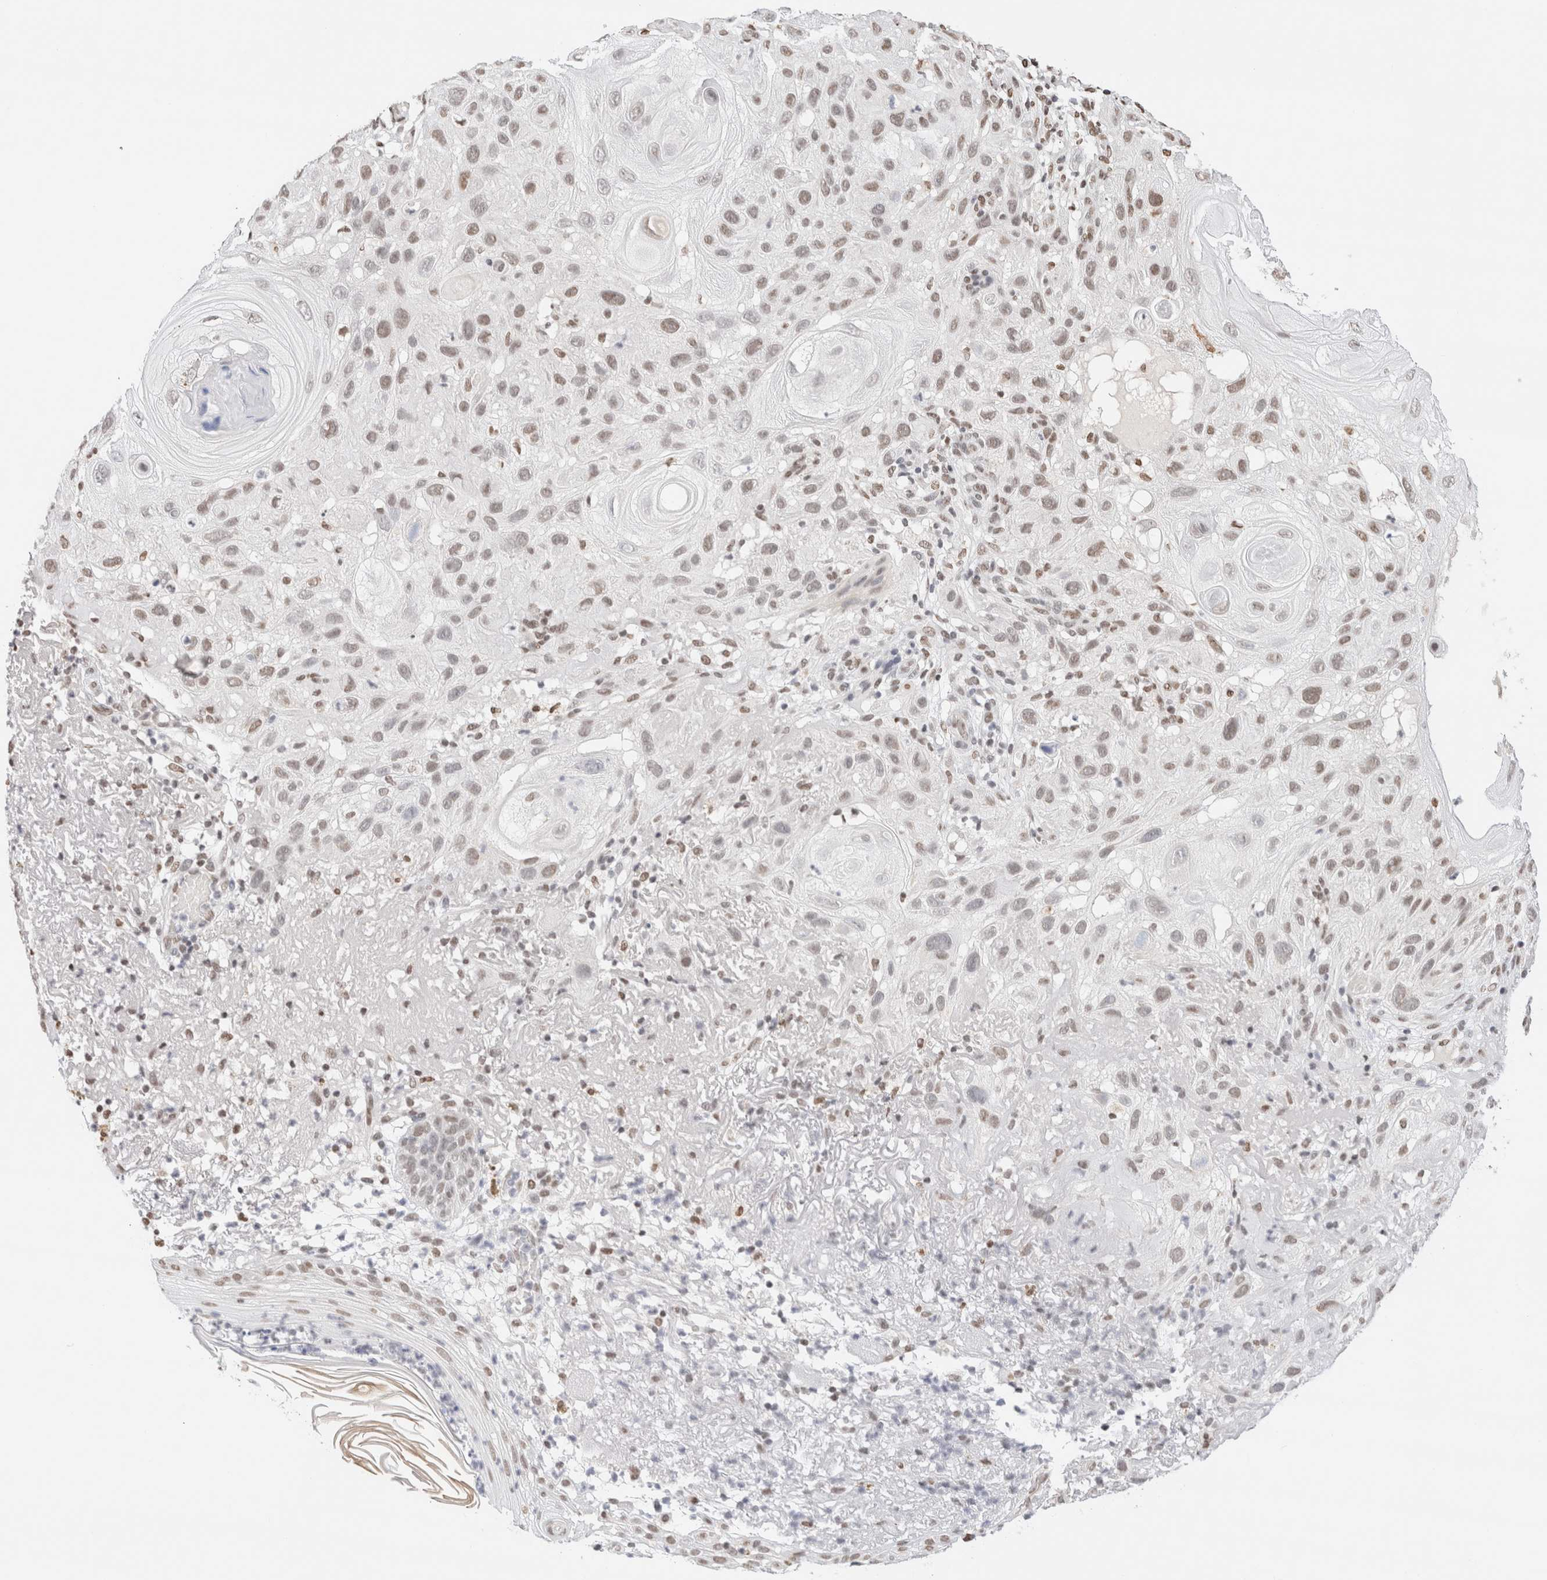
{"staining": {"intensity": "weak", "quantity": ">75%", "location": "nuclear"}, "tissue": "skin cancer", "cell_type": "Tumor cells", "image_type": "cancer", "snomed": [{"axis": "morphology", "description": "Squamous cell carcinoma, NOS"}, {"axis": "topography", "description": "Skin"}], "caption": "Human skin cancer stained with a brown dye reveals weak nuclear positive positivity in about >75% of tumor cells.", "gene": "SUPT3H", "patient": {"sex": "female", "age": 96}}